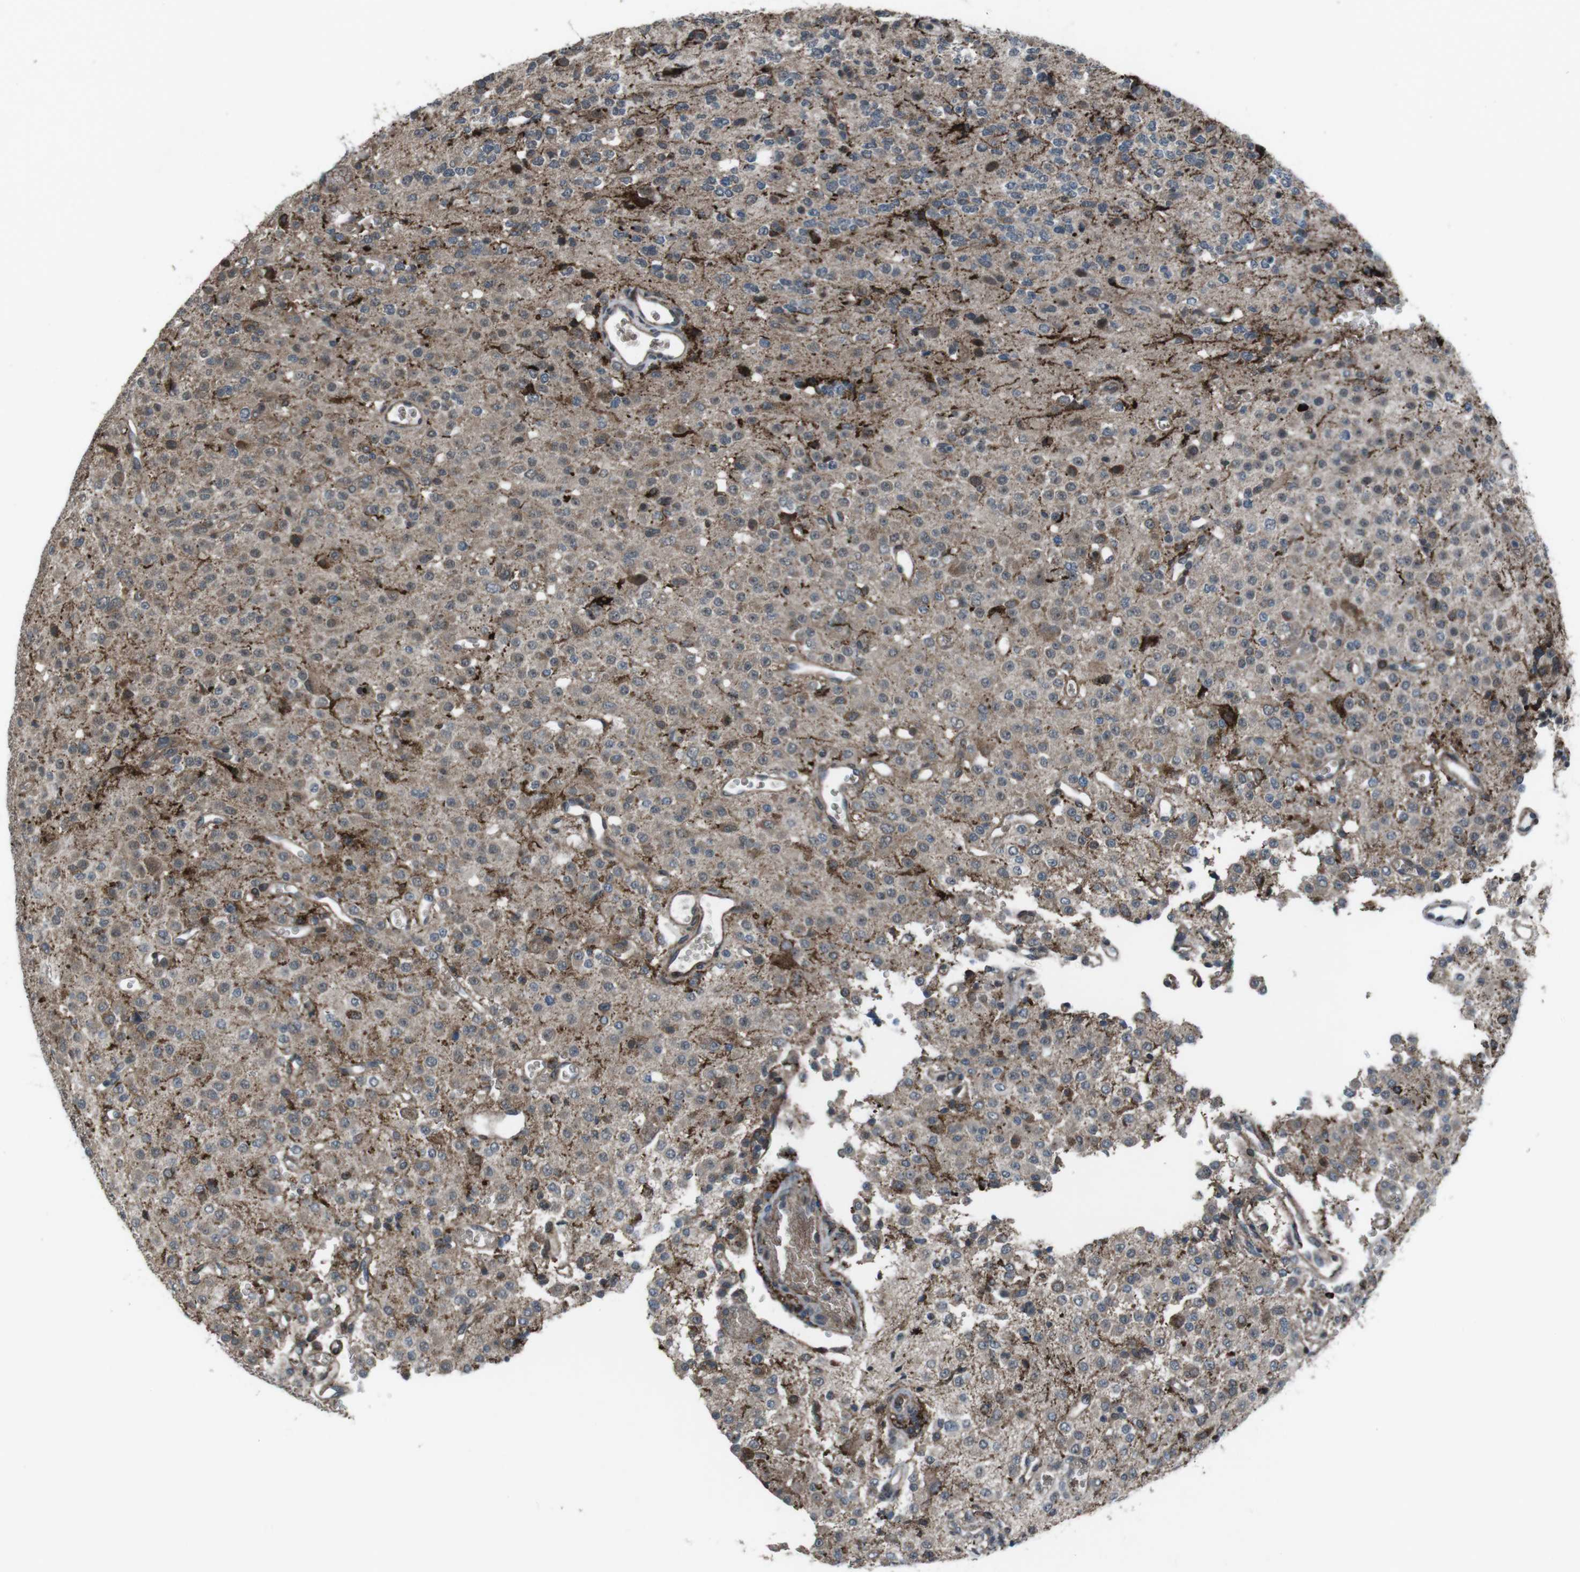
{"staining": {"intensity": "moderate", "quantity": "25%-75%", "location": "cytoplasmic/membranous"}, "tissue": "glioma", "cell_type": "Tumor cells", "image_type": "cancer", "snomed": [{"axis": "morphology", "description": "Glioma, malignant, Low grade"}, {"axis": "topography", "description": "Brain"}], "caption": "The micrograph reveals a brown stain indicating the presence of a protein in the cytoplasmic/membranous of tumor cells in glioma.", "gene": "GDF10", "patient": {"sex": "male", "age": 38}}